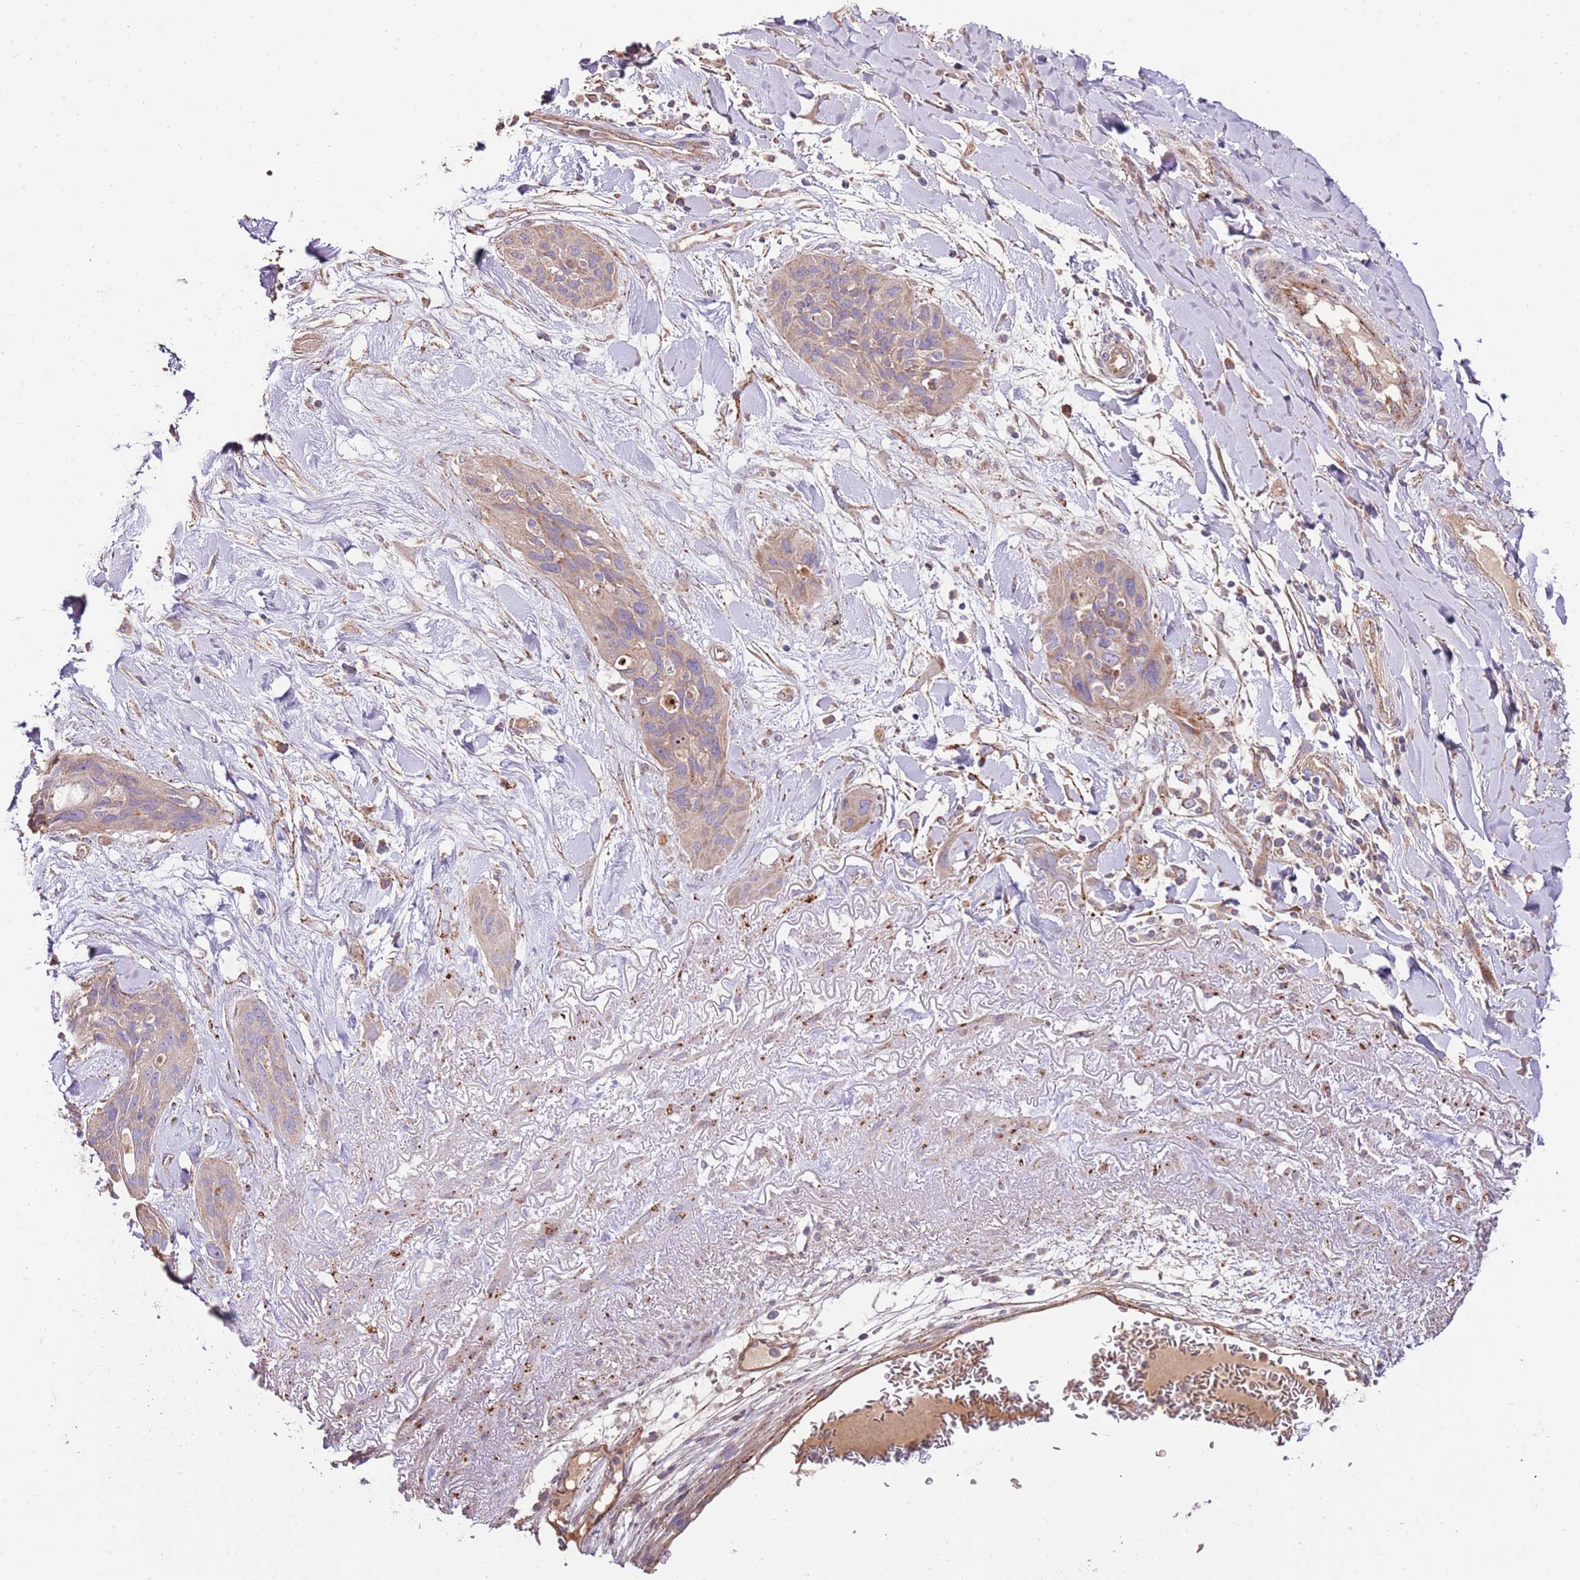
{"staining": {"intensity": "weak", "quantity": "25%-75%", "location": "cytoplasmic/membranous"}, "tissue": "nasopharynx", "cell_type": "Respiratory epithelial cells", "image_type": "normal", "snomed": [{"axis": "morphology", "description": "Normal tissue, NOS"}, {"axis": "topography", "description": "Nasopharynx"}], "caption": "A high-resolution image shows IHC staining of normal nasopharynx, which shows weak cytoplasmic/membranous staining in about 25%-75% of respiratory epithelial cells.", "gene": "DOCK6", "patient": {"sex": "male", "age": 64}}